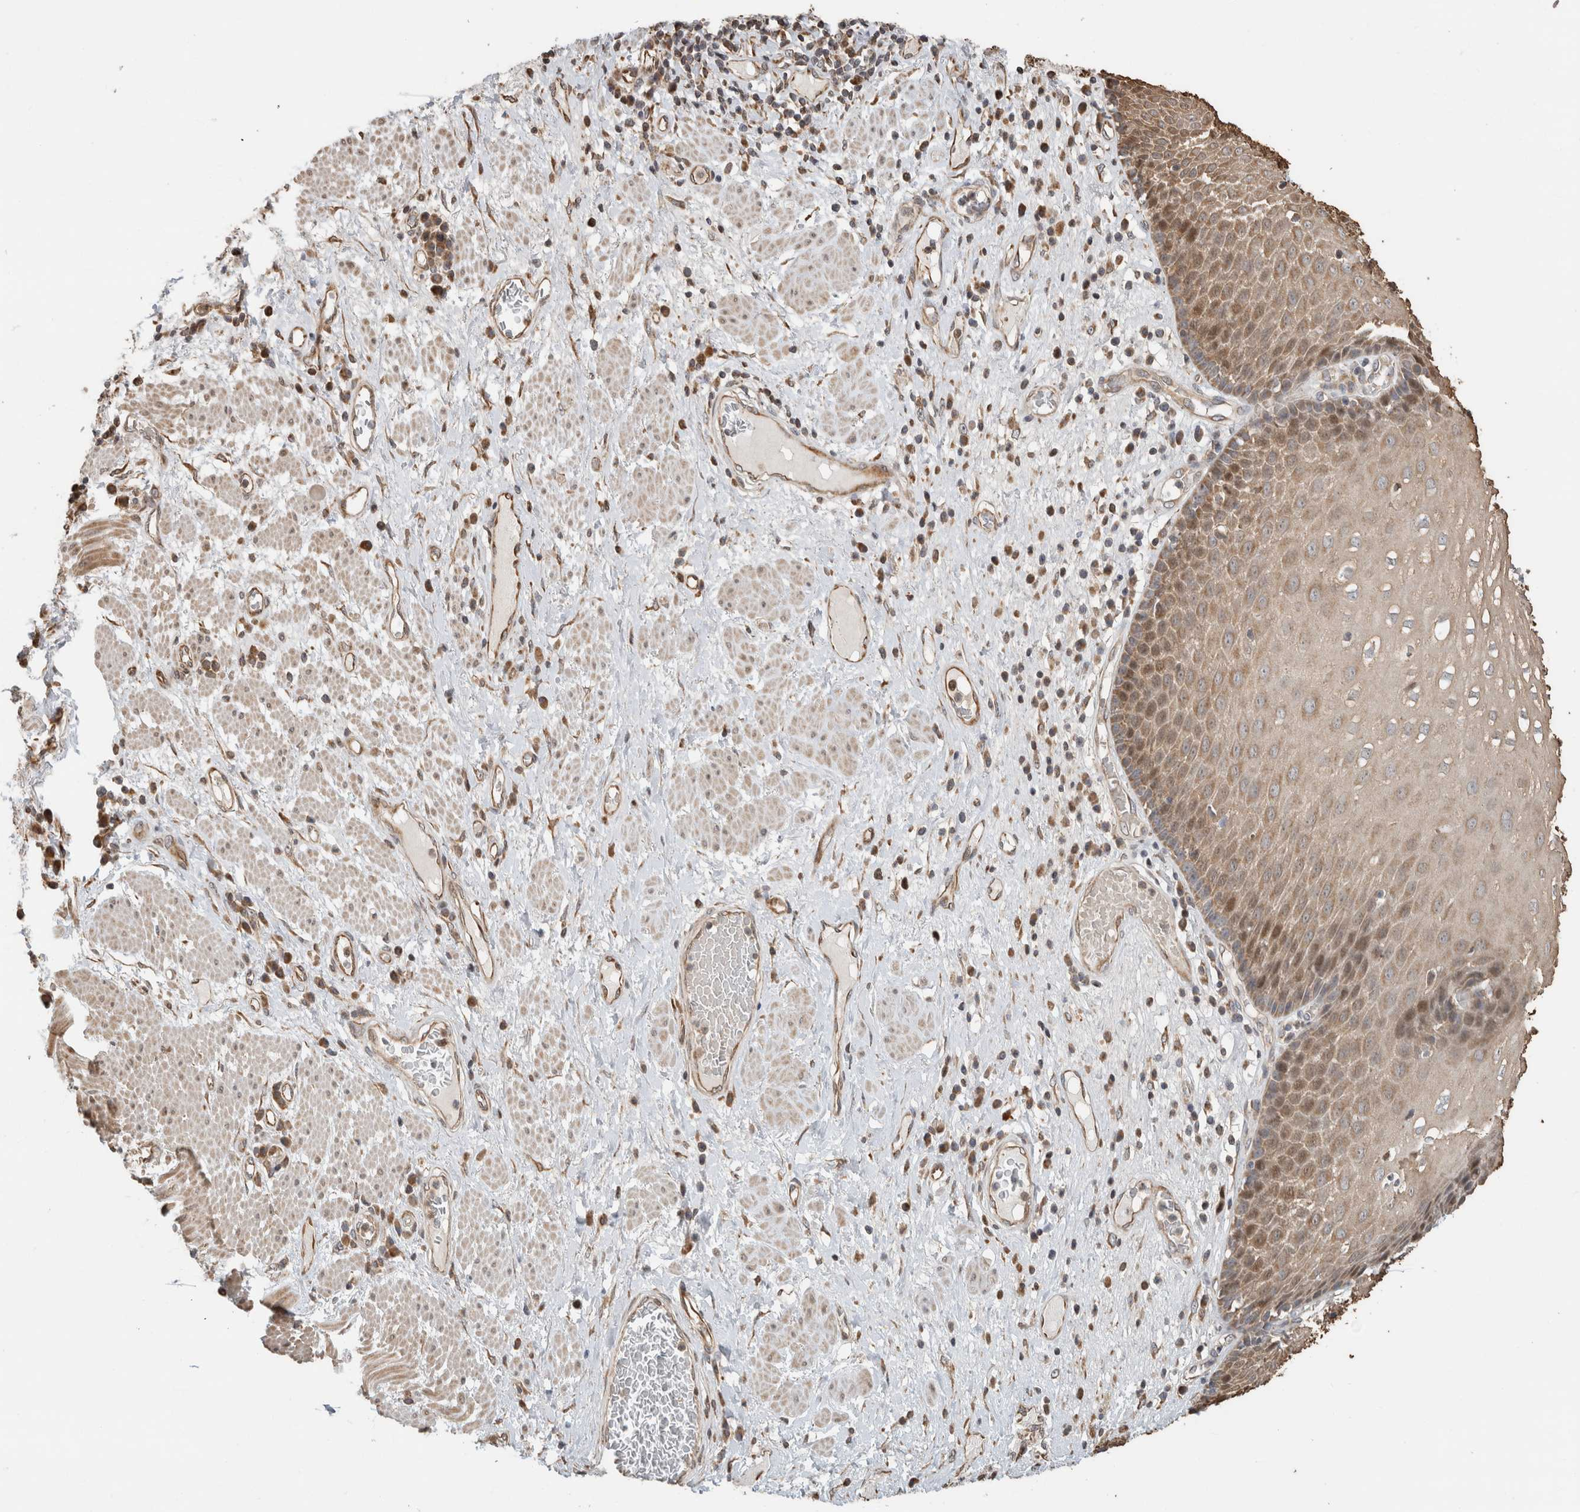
{"staining": {"intensity": "moderate", "quantity": "25%-75%", "location": "cytoplasmic/membranous,nuclear"}, "tissue": "esophagus", "cell_type": "Squamous epithelial cells", "image_type": "normal", "snomed": [{"axis": "morphology", "description": "Normal tissue, NOS"}, {"axis": "morphology", "description": "Adenocarcinoma, NOS"}, {"axis": "topography", "description": "Esophagus"}], "caption": "Protein expression analysis of benign human esophagus reveals moderate cytoplasmic/membranous,nuclear positivity in approximately 25%-75% of squamous epithelial cells.", "gene": "GINS4", "patient": {"sex": "male", "age": 62}}